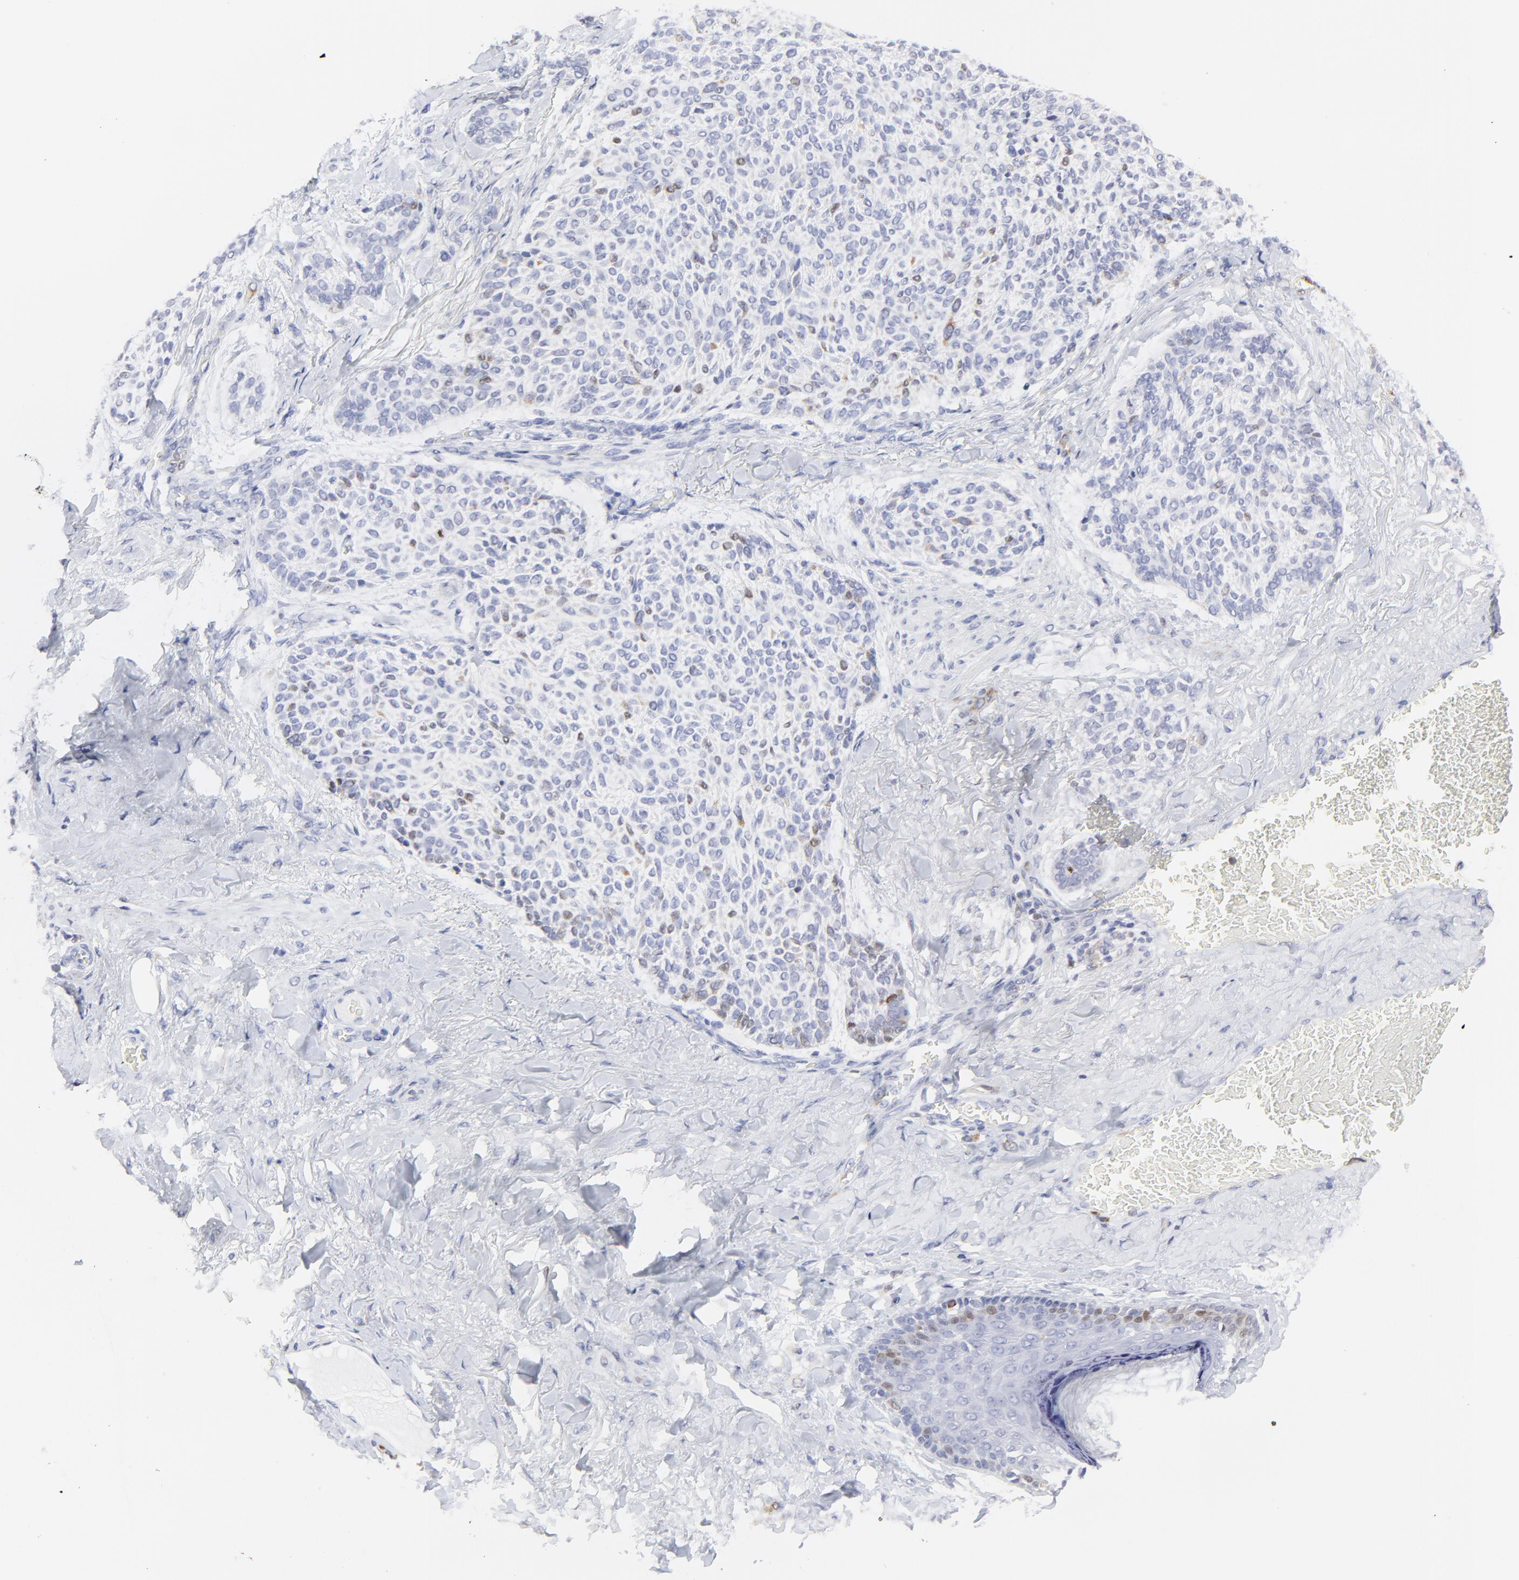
{"staining": {"intensity": "negative", "quantity": "none", "location": "none"}, "tissue": "skin cancer", "cell_type": "Tumor cells", "image_type": "cancer", "snomed": [{"axis": "morphology", "description": "Normal tissue, NOS"}, {"axis": "morphology", "description": "Basal cell carcinoma"}, {"axis": "topography", "description": "Skin"}], "caption": "DAB (3,3'-diaminobenzidine) immunohistochemical staining of skin cancer (basal cell carcinoma) demonstrates no significant expression in tumor cells. Nuclei are stained in blue.", "gene": "NCAPH", "patient": {"sex": "female", "age": 70}}